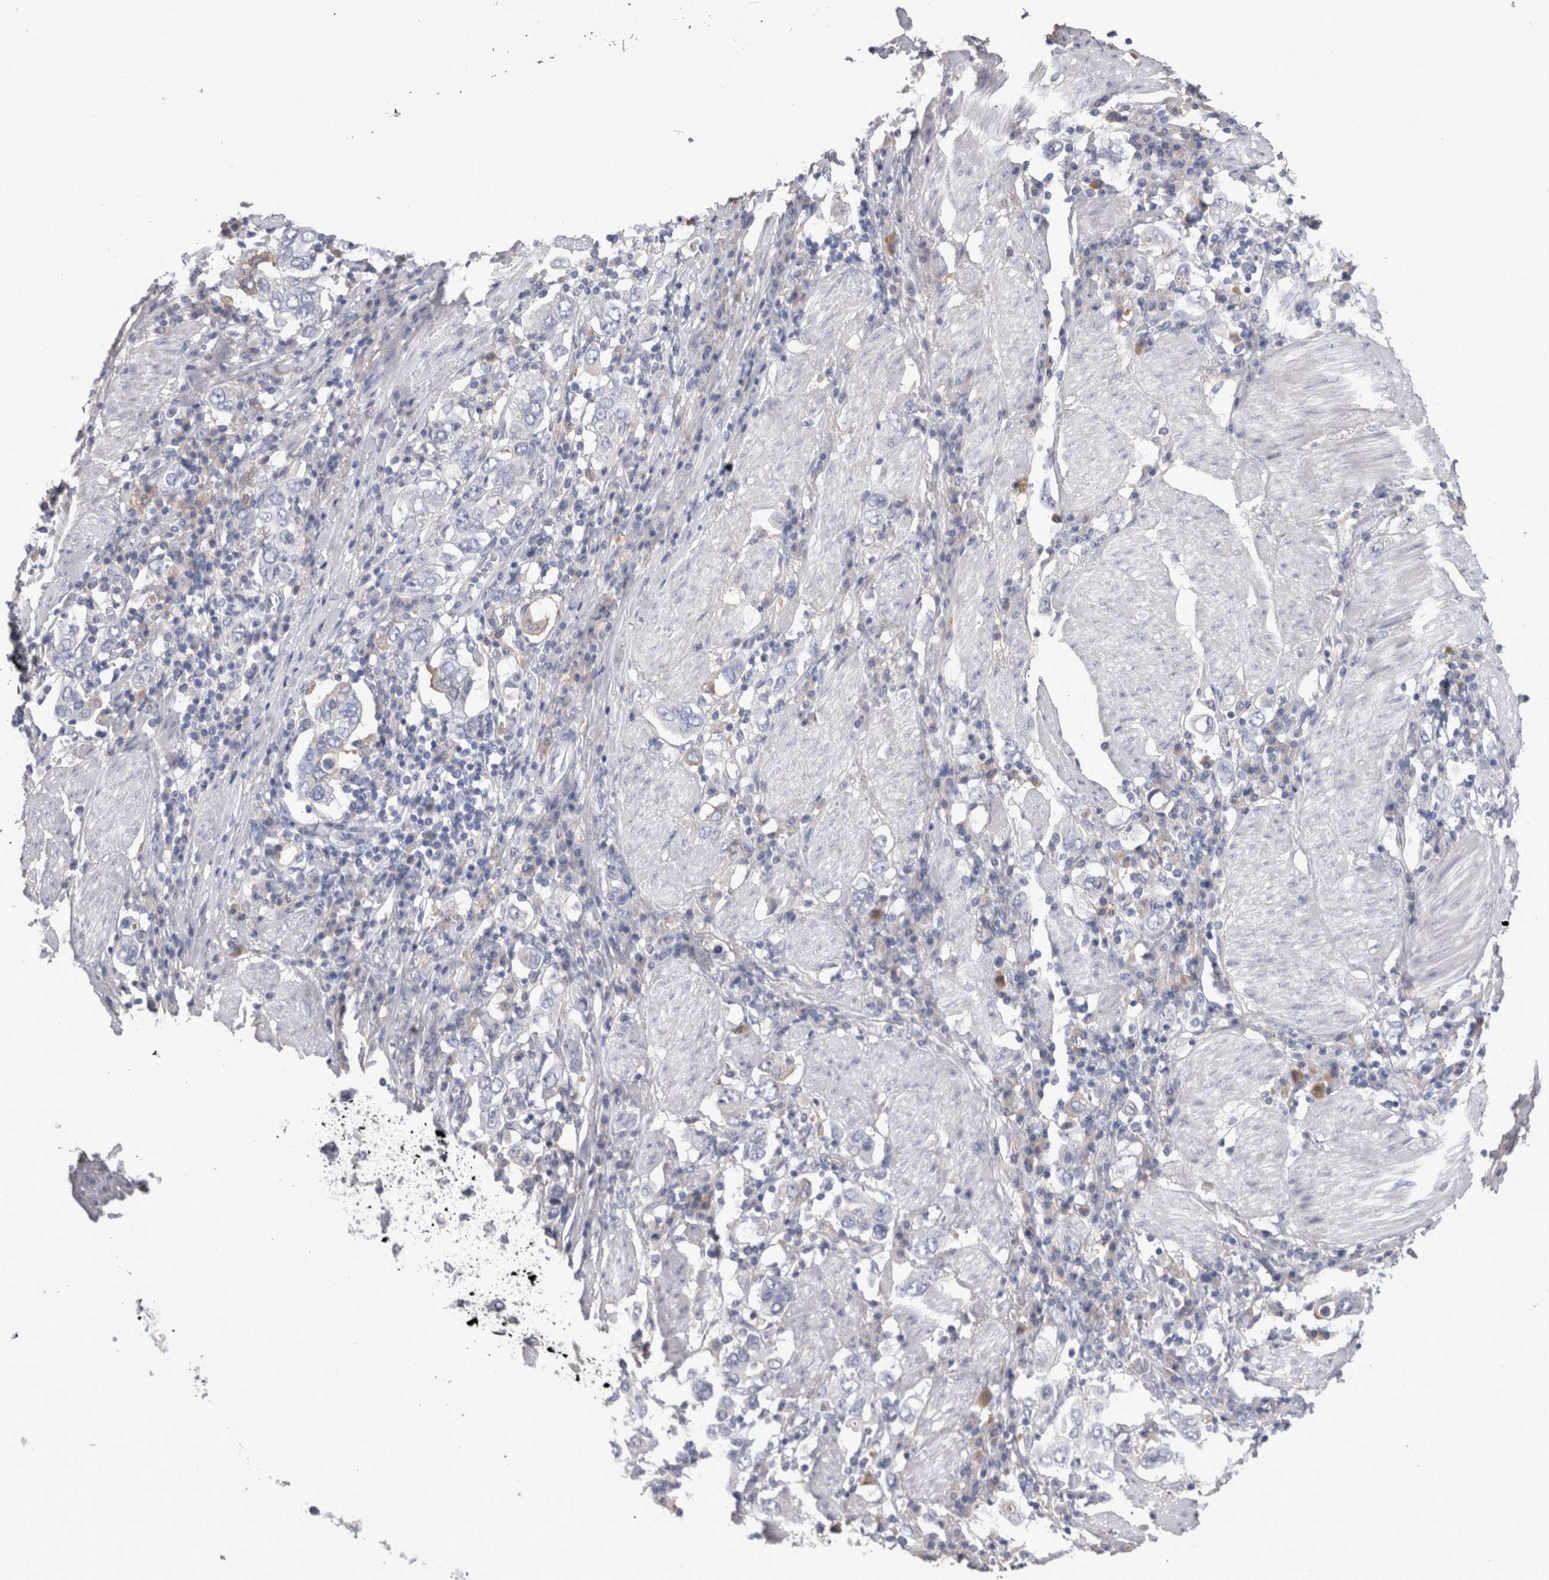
{"staining": {"intensity": "negative", "quantity": "none", "location": "none"}, "tissue": "stomach cancer", "cell_type": "Tumor cells", "image_type": "cancer", "snomed": [{"axis": "morphology", "description": "Adenocarcinoma, NOS"}, {"axis": "topography", "description": "Stomach, upper"}], "caption": "The histopathology image exhibits no staining of tumor cells in adenocarcinoma (stomach).", "gene": "REG1A", "patient": {"sex": "male", "age": 62}}